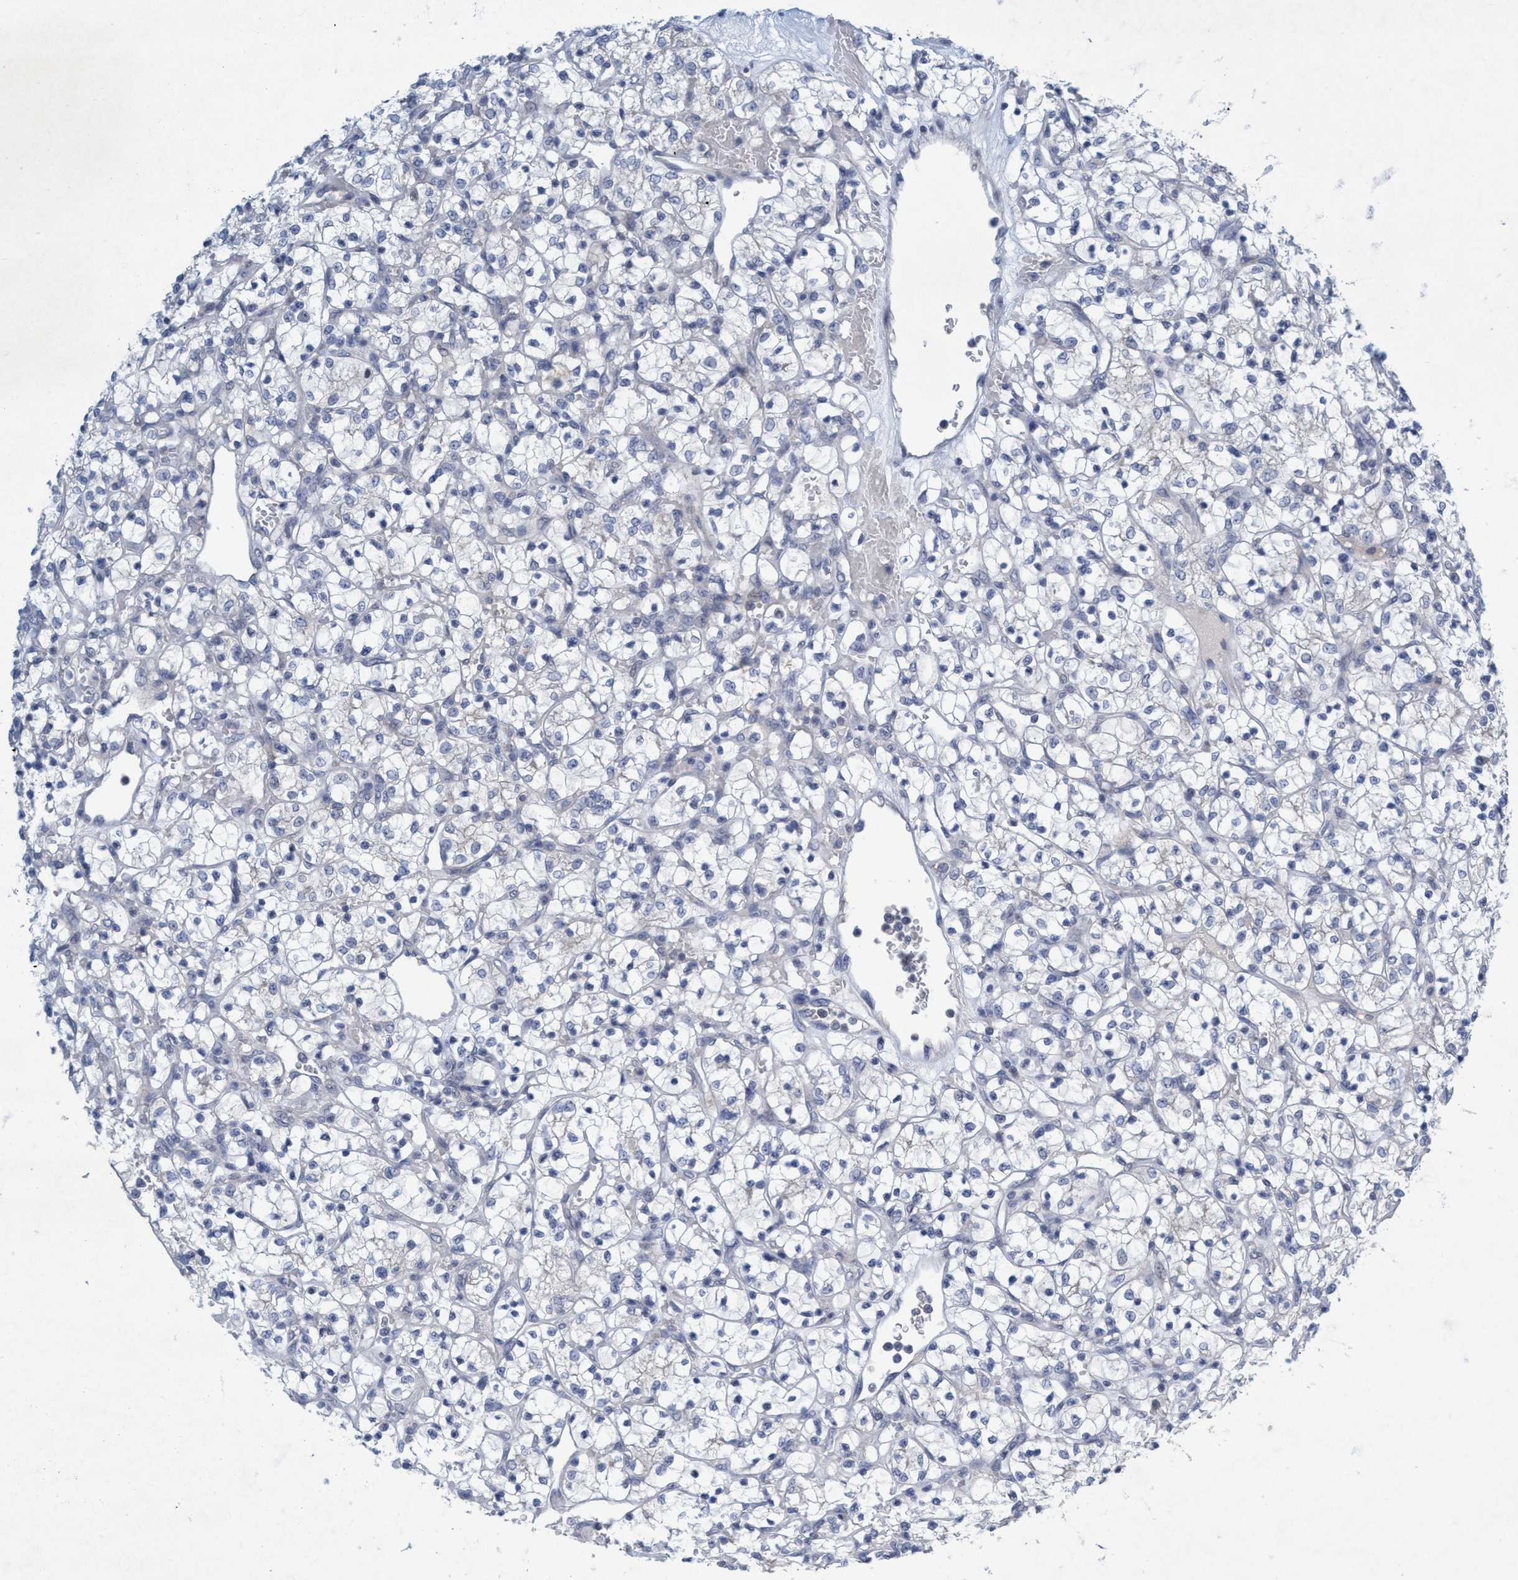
{"staining": {"intensity": "negative", "quantity": "none", "location": "none"}, "tissue": "renal cancer", "cell_type": "Tumor cells", "image_type": "cancer", "snomed": [{"axis": "morphology", "description": "Adenocarcinoma, NOS"}, {"axis": "topography", "description": "Kidney"}], "caption": "There is no significant staining in tumor cells of adenocarcinoma (renal). (DAB immunohistochemistry visualized using brightfield microscopy, high magnification).", "gene": "RNF208", "patient": {"sex": "female", "age": 69}}